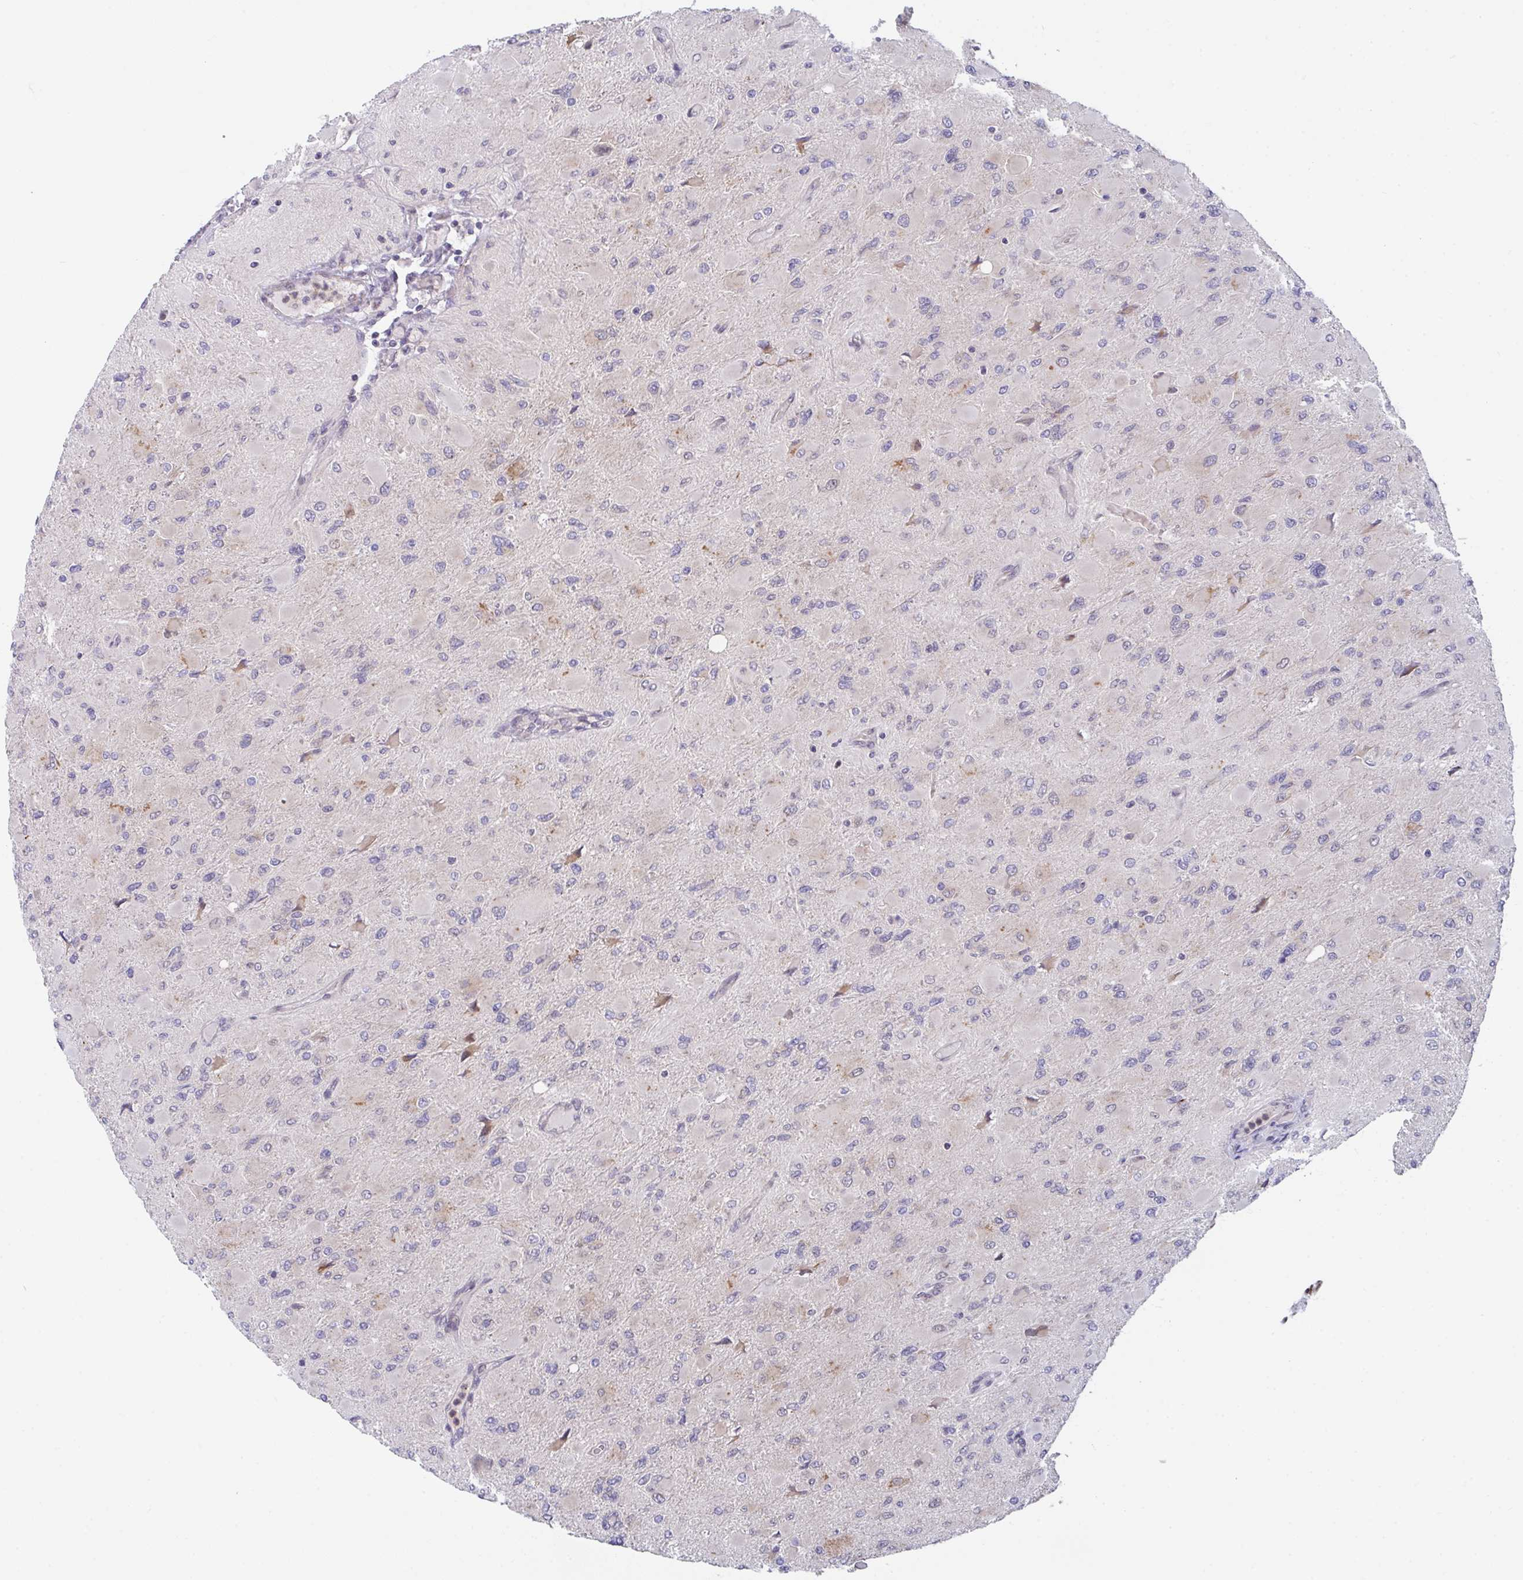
{"staining": {"intensity": "negative", "quantity": "none", "location": "none"}, "tissue": "glioma", "cell_type": "Tumor cells", "image_type": "cancer", "snomed": [{"axis": "morphology", "description": "Glioma, malignant, High grade"}, {"axis": "topography", "description": "Cerebral cortex"}], "caption": "Tumor cells show no significant protein expression in malignant glioma (high-grade). (DAB (3,3'-diaminobenzidine) IHC visualized using brightfield microscopy, high magnification).", "gene": "RBM18", "patient": {"sex": "female", "age": 36}}